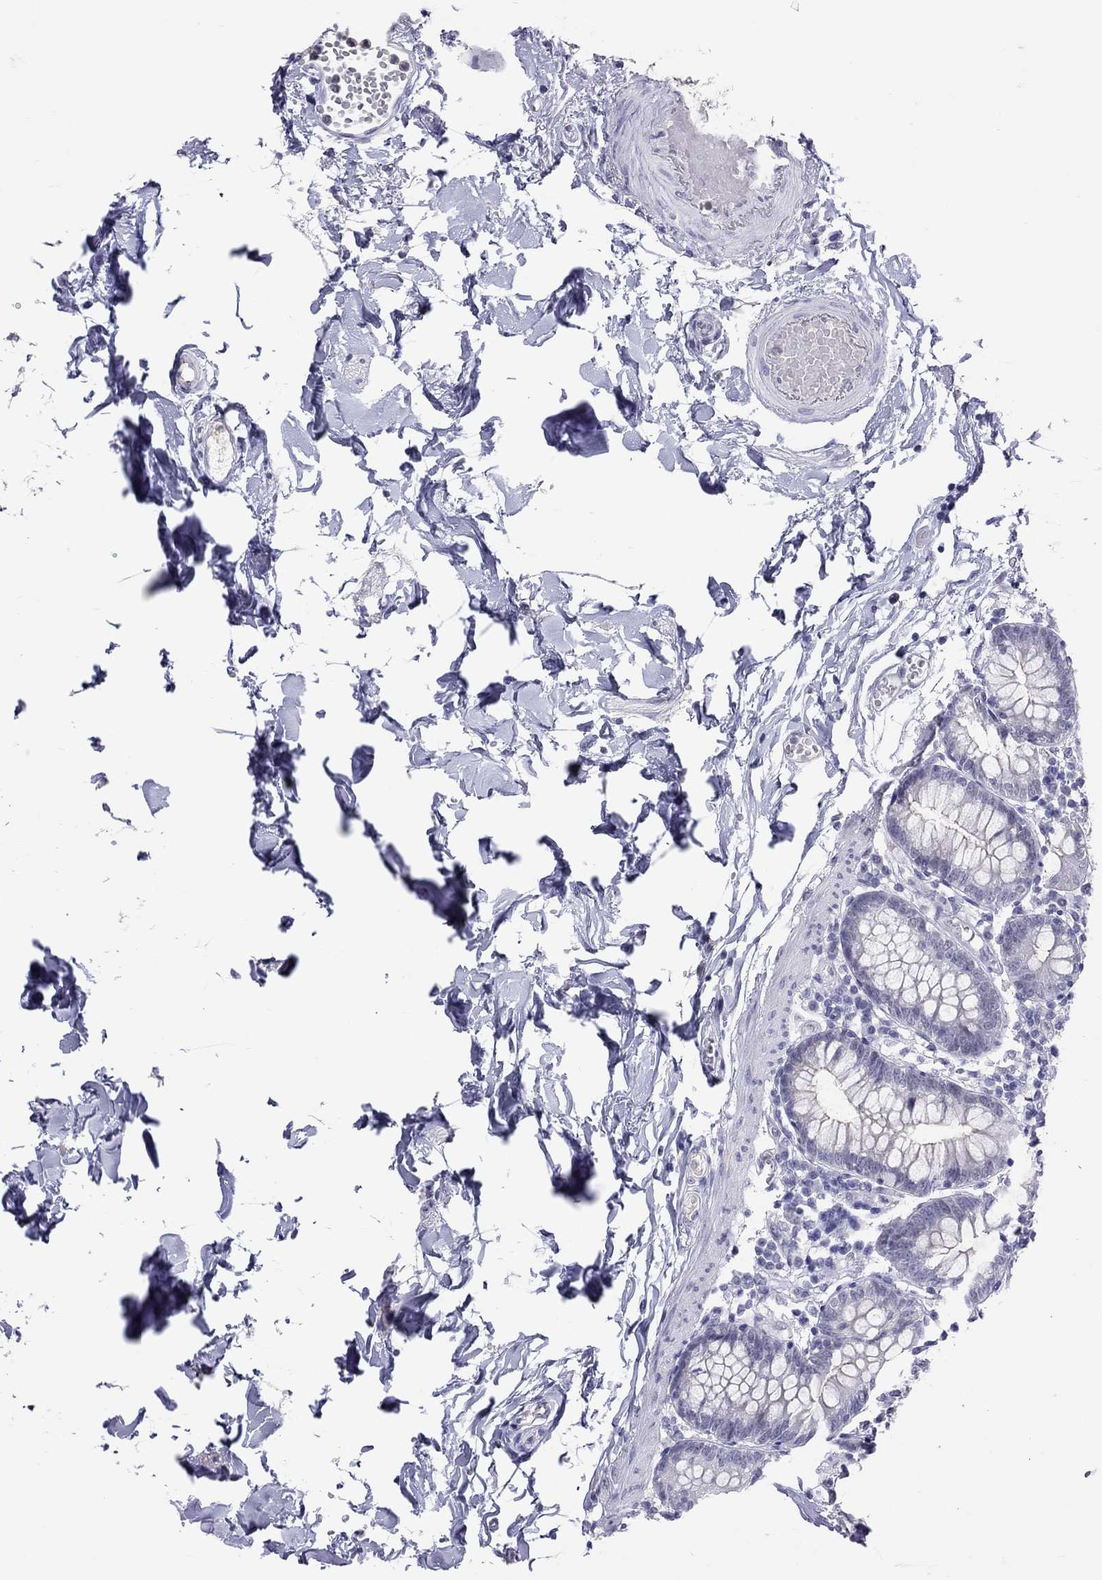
{"staining": {"intensity": "moderate", "quantity": "<25%", "location": "cytoplasmic/membranous"}, "tissue": "small intestine", "cell_type": "Glandular cells", "image_type": "normal", "snomed": [{"axis": "morphology", "description": "Normal tissue, NOS"}, {"axis": "topography", "description": "Small intestine"}], "caption": "Unremarkable small intestine shows moderate cytoplasmic/membranous expression in about <25% of glandular cells, visualized by immunohistochemistry.", "gene": "JHY", "patient": {"sex": "female", "age": 90}}